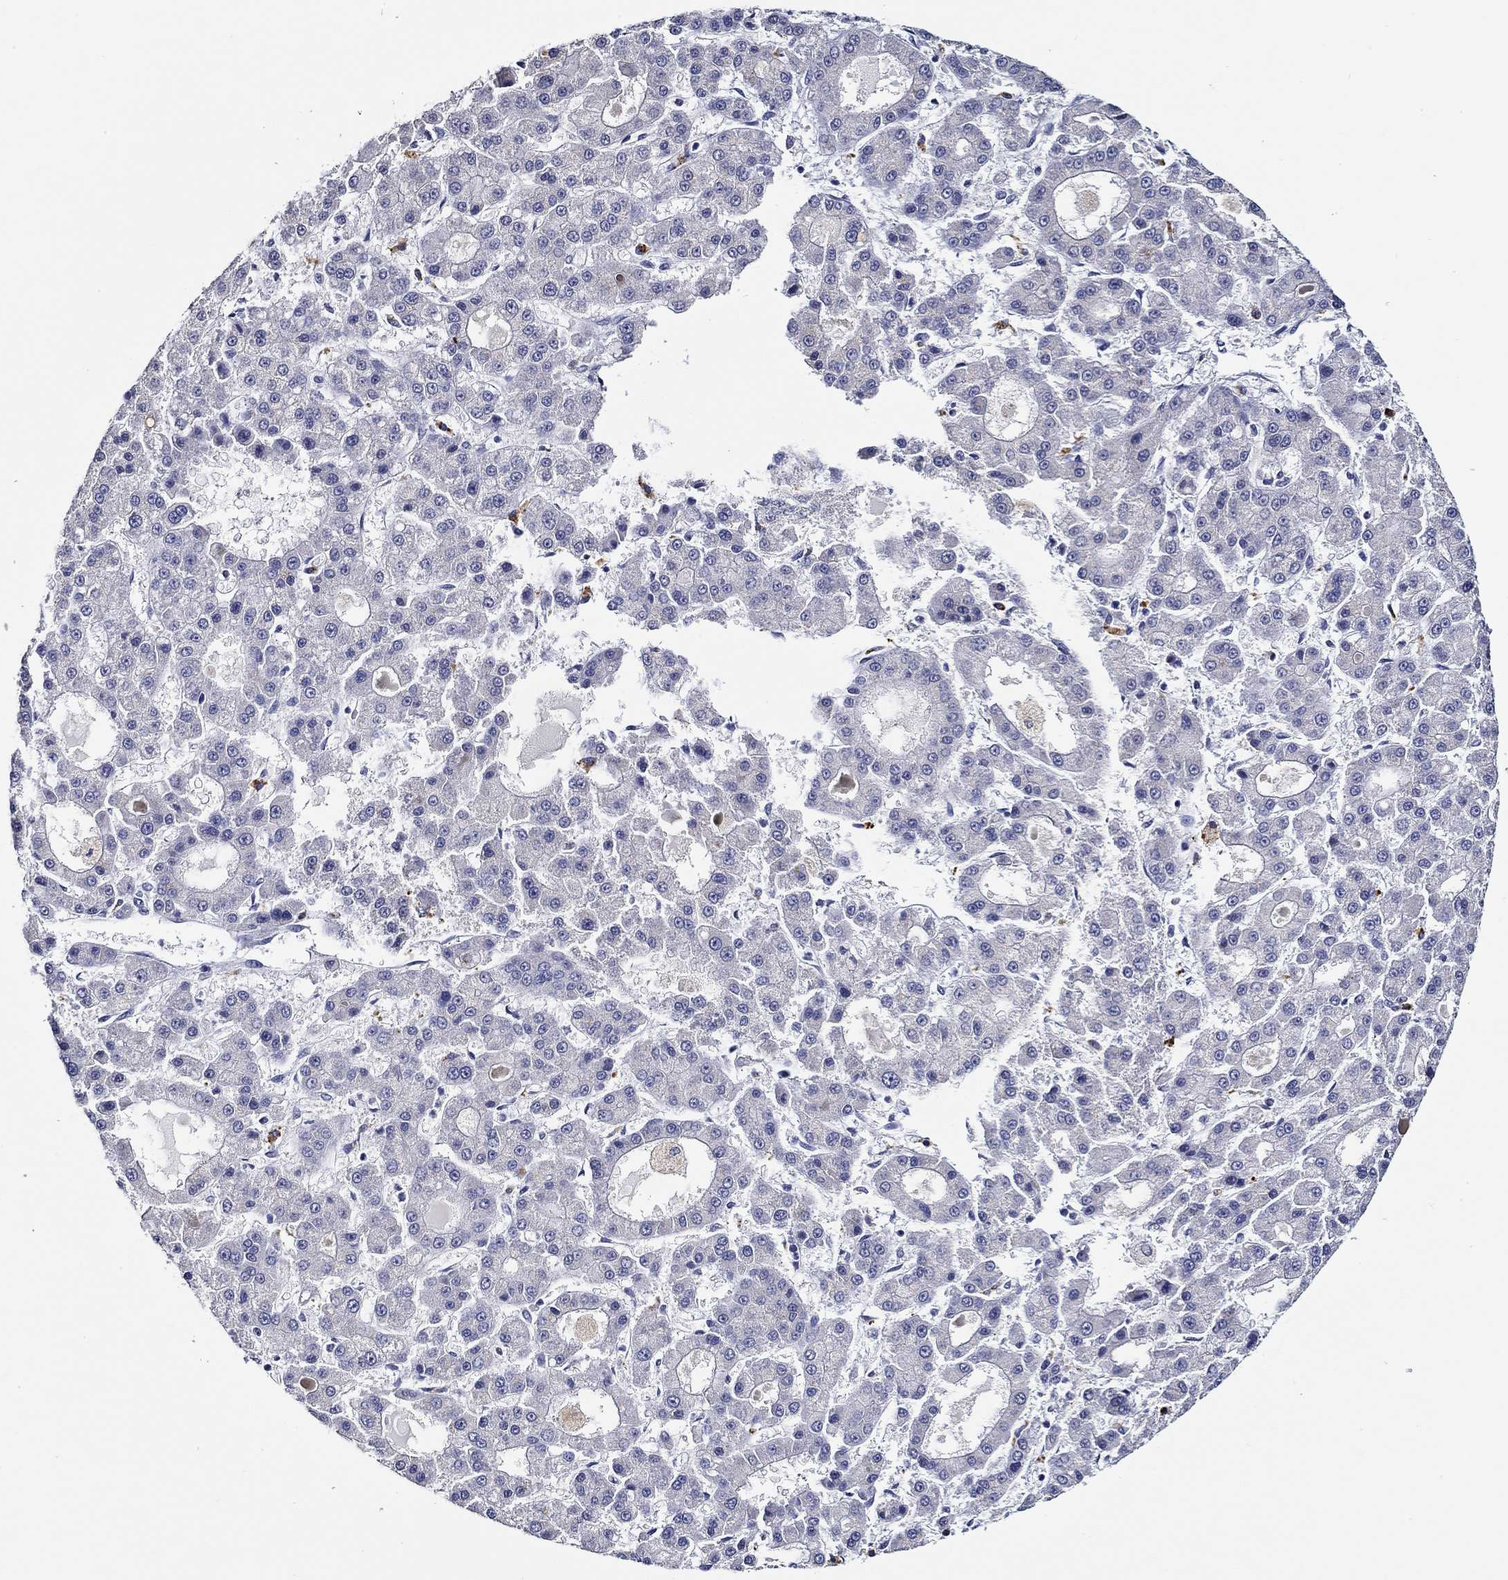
{"staining": {"intensity": "negative", "quantity": "none", "location": "none"}, "tissue": "liver cancer", "cell_type": "Tumor cells", "image_type": "cancer", "snomed": [{"axis": "morphology", "description": "Carcinoma, Hepatocellular, NOS"}, {"axis": "topography", "description": "Liver"}], "caption": "Immunohistochemical staining of liver hepatocellular carcinoma displays no significant staining in tumor cells.", "gene": "GATA2", "patient": {"sex": "male", "age": 70}}